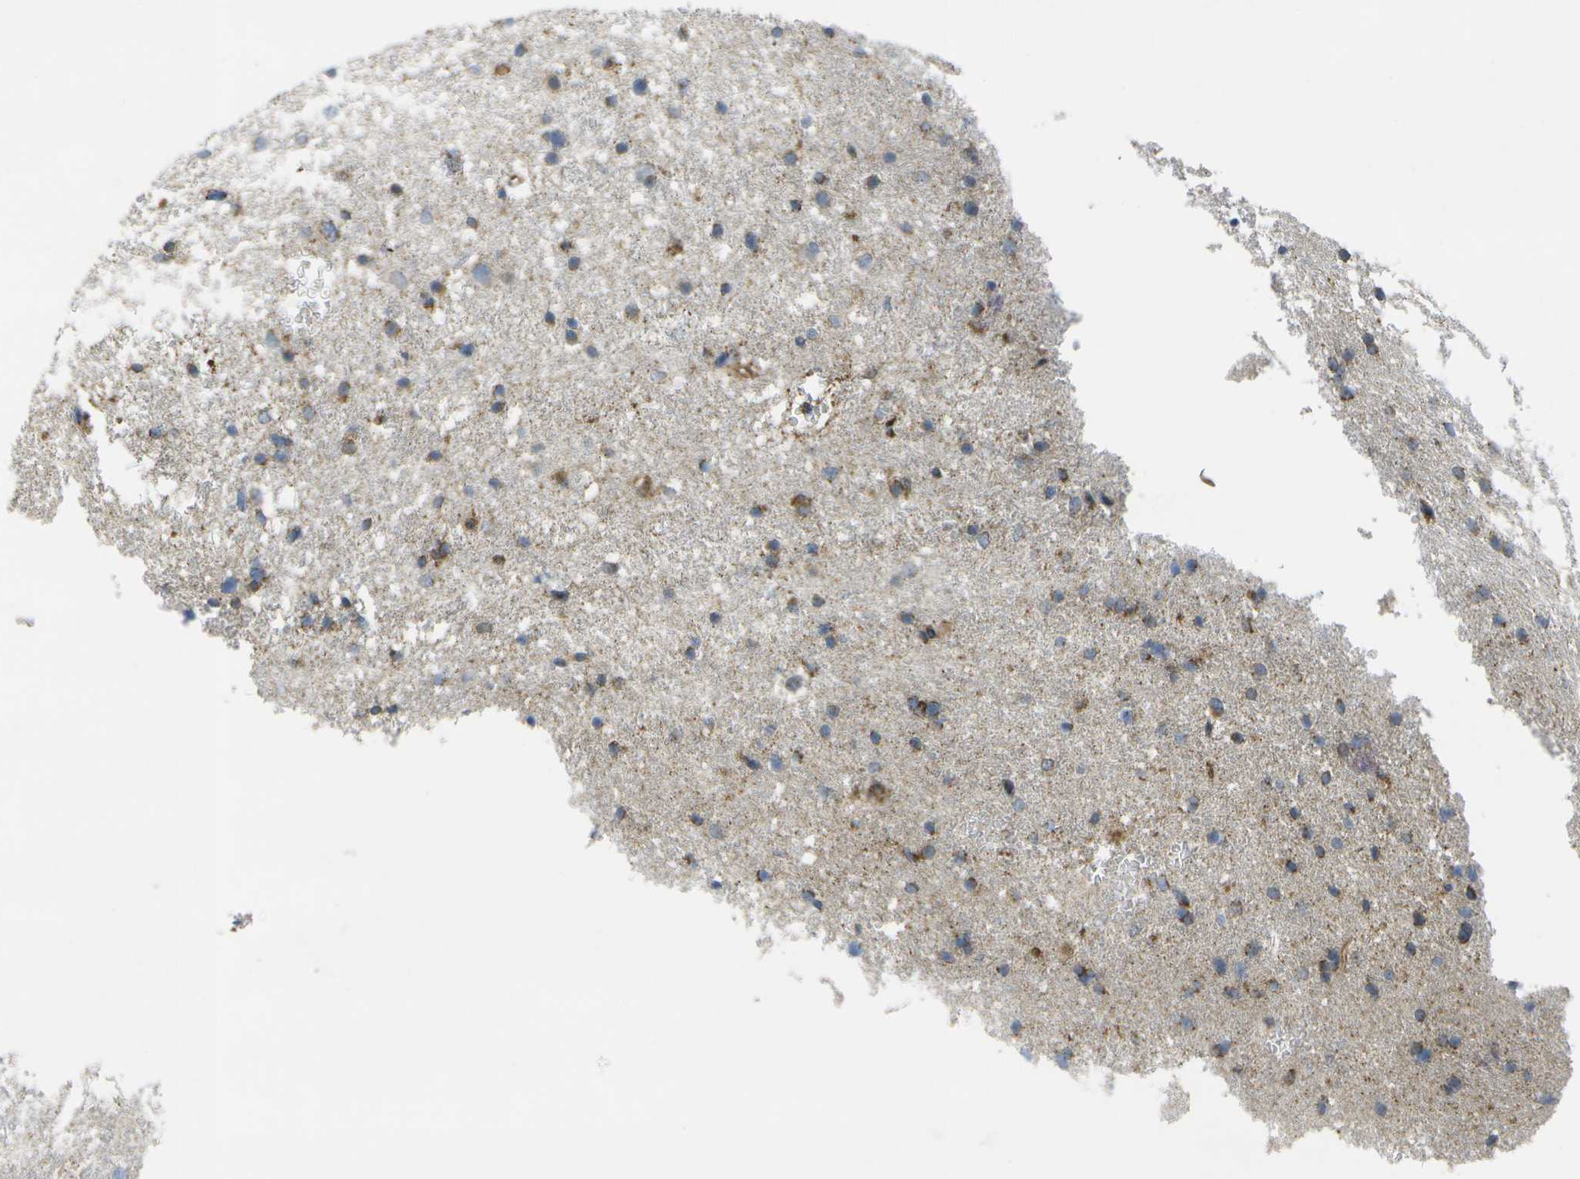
{"staining": {"intensity": "moderate", "quantity": ">75%", "location": "cytoplasmic/membranous"}, "tissue": "glioma", "cell_type": "Tumor cells", "image_type": "cancer", "snomed": [{"axis": "morphology", "description": "Glioma, malignant, Low grade"}, {"axis": "topography", "description": "Brain"}], "caption": "High-magnification brightfield microscopy of glioma stained with DAB (brown) and counterstained with hematoxylin (blue). tumor cells exhibit moderate cytoplasmic/membranous positivity is seen in about>75% of cells.", "gene": "DPM3", "patient": {"sex": "female", "age": 37}}